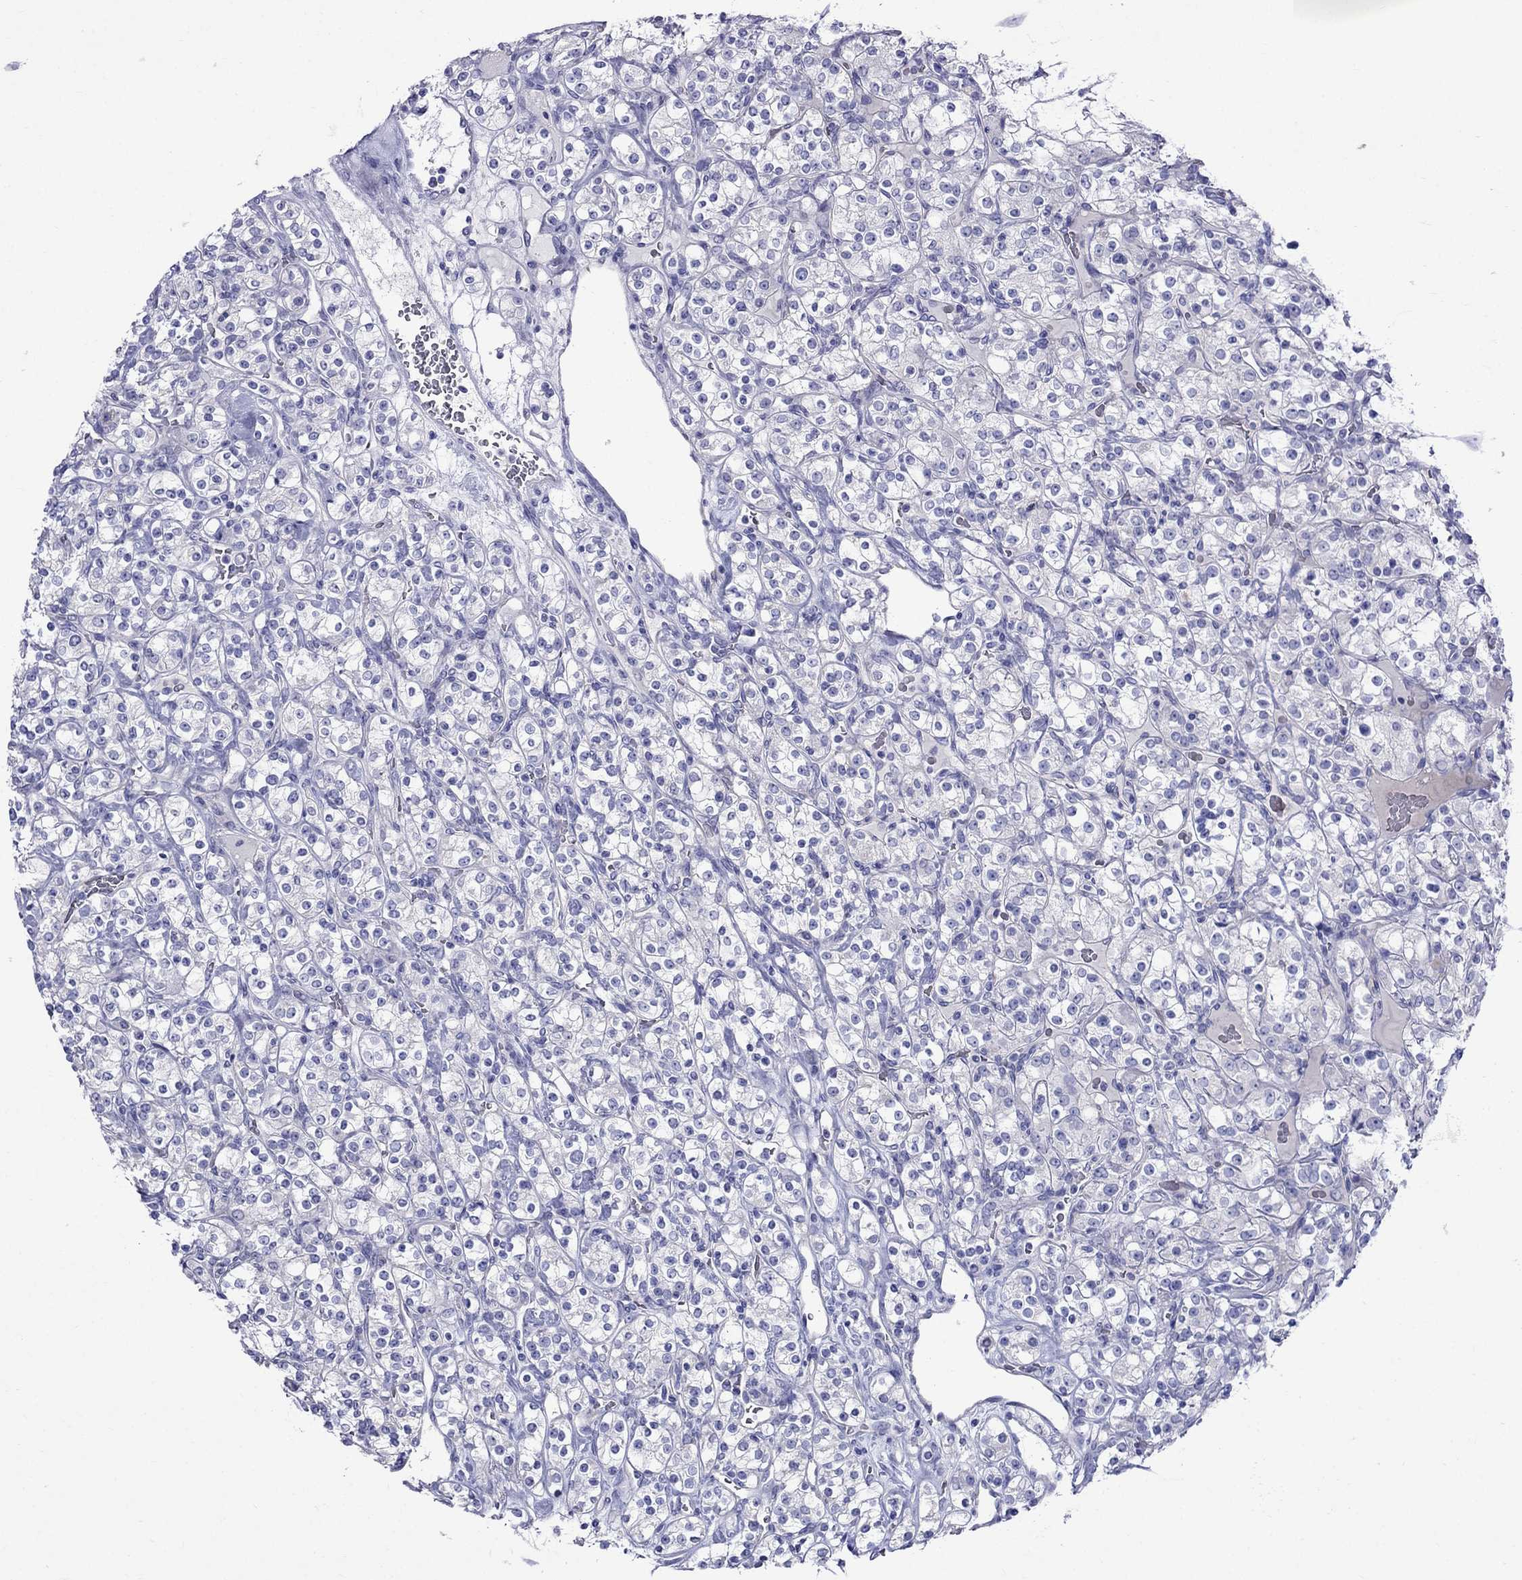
{"staining": {"intensity": "negative", "quantity": "none", "location": "none"}, "tissue": "renal cancer", "cell_type": "Tumor cells", "image_type": "cancer", "snomed": [{"axis": "morphology", "description": "Adenocarcinoma, NOS"}, {"axis": "topography", "description": "Kidney"}], "caption": "Human renal cancer (adenocarcinoma) stained for a protein using immunohistochemistry displays no staining in tumor cells.", "gene": "TDRD1", "patient": {"sex": "male", "age": 77}}